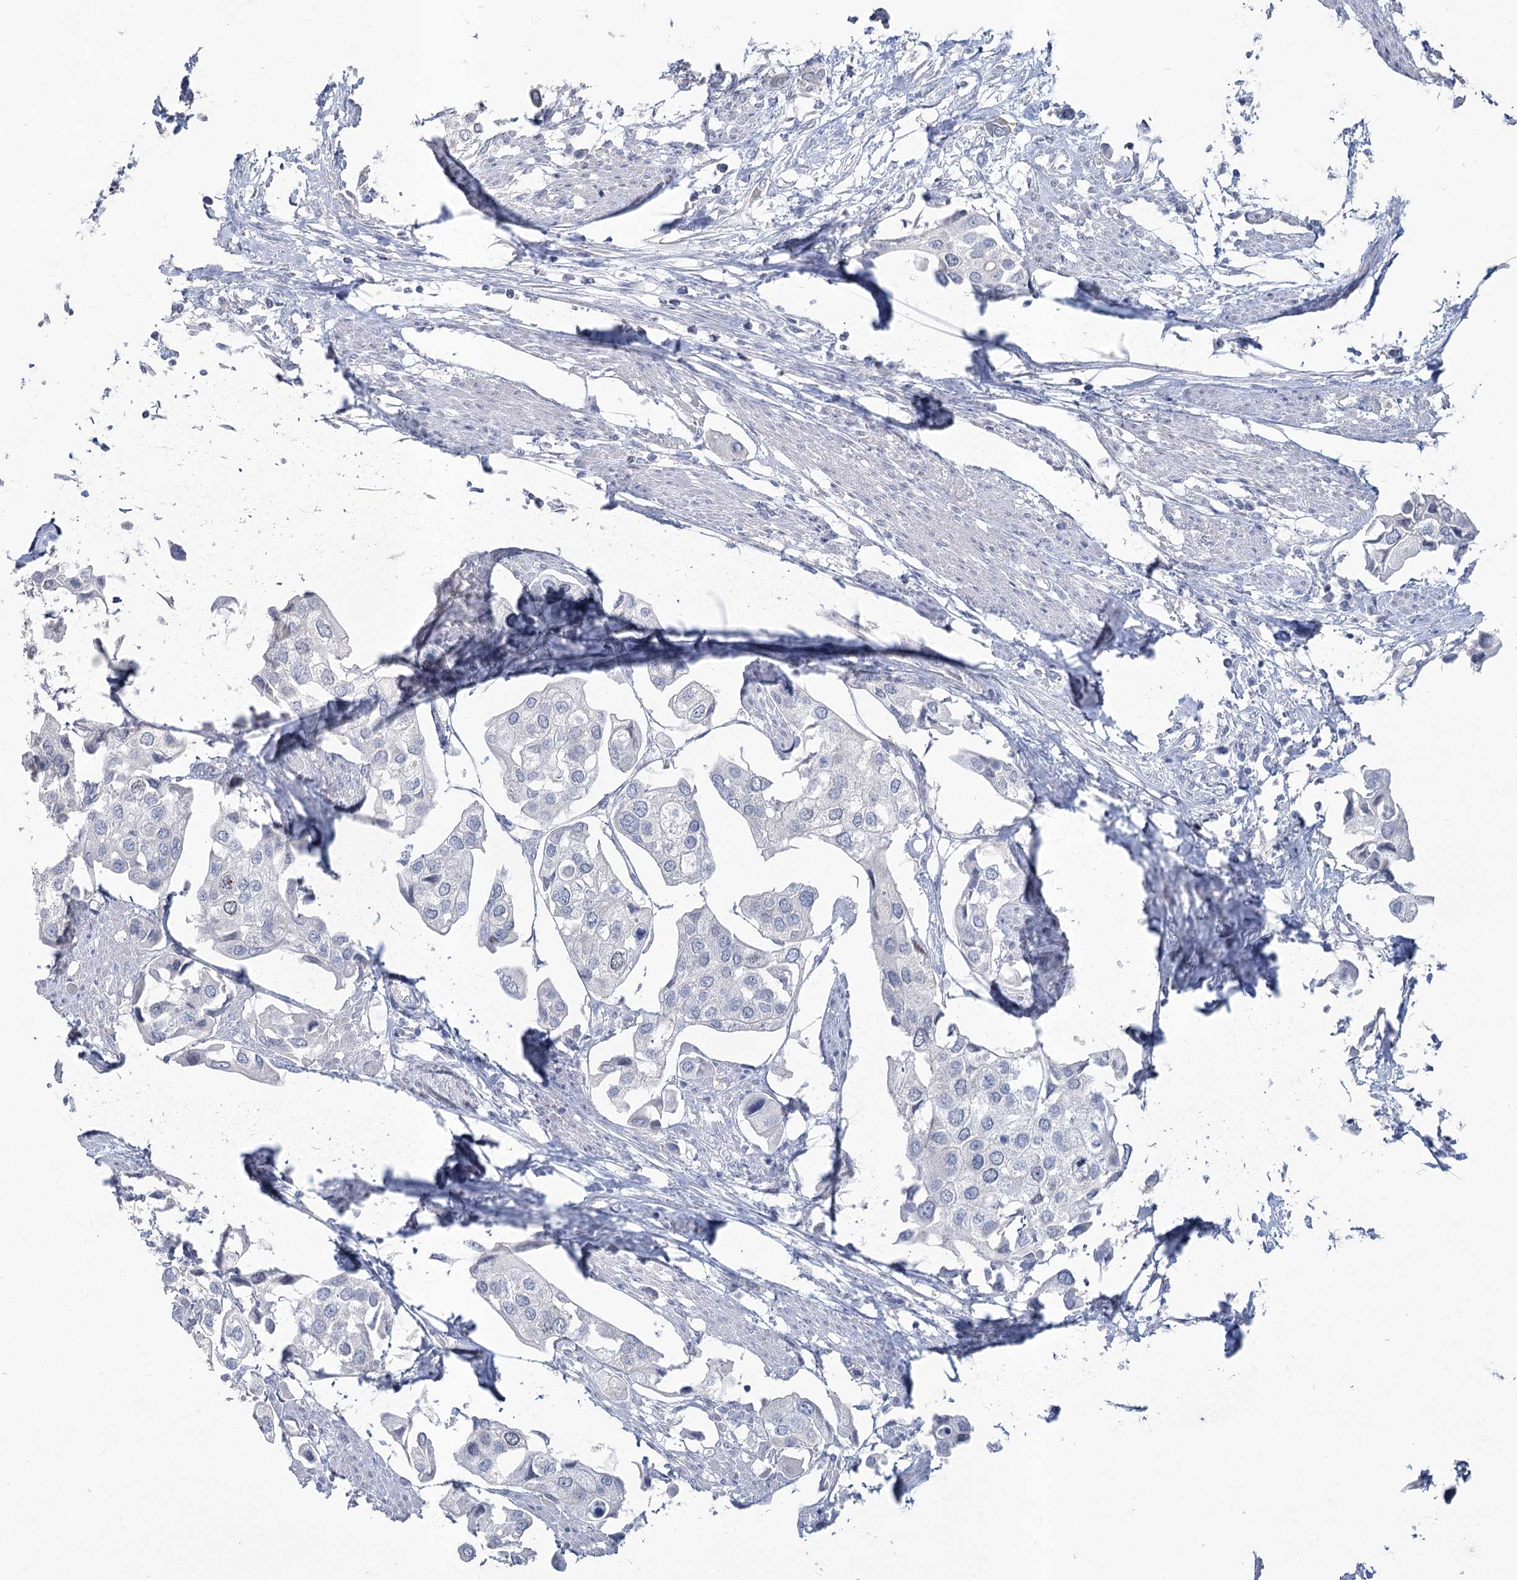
{"staining": {"intensity": "negative", "quantity": "none", "location": "none"}, "tissue": "urothelial cancer", "cell_type": "Tumor cells", "image_type": "cancer", "snomed": [{"axis": "morphology", "description": "Urothelial carcinoma, High grade"}, {"axis": "topography", "description": "Urinary bladder"}], "caption": "This is a photomicrograph of immunohistochemistry (IHC) staining of urothelial carcinoma (high-grade), which shows no expression in tumor cells. Brightfield microscopy of IHC stained with DAB (brown) and hematoxylin (blue), captured at high magnification.", "gene": "ABITRAM", "patient": {"sex": "male", "age": 64}}